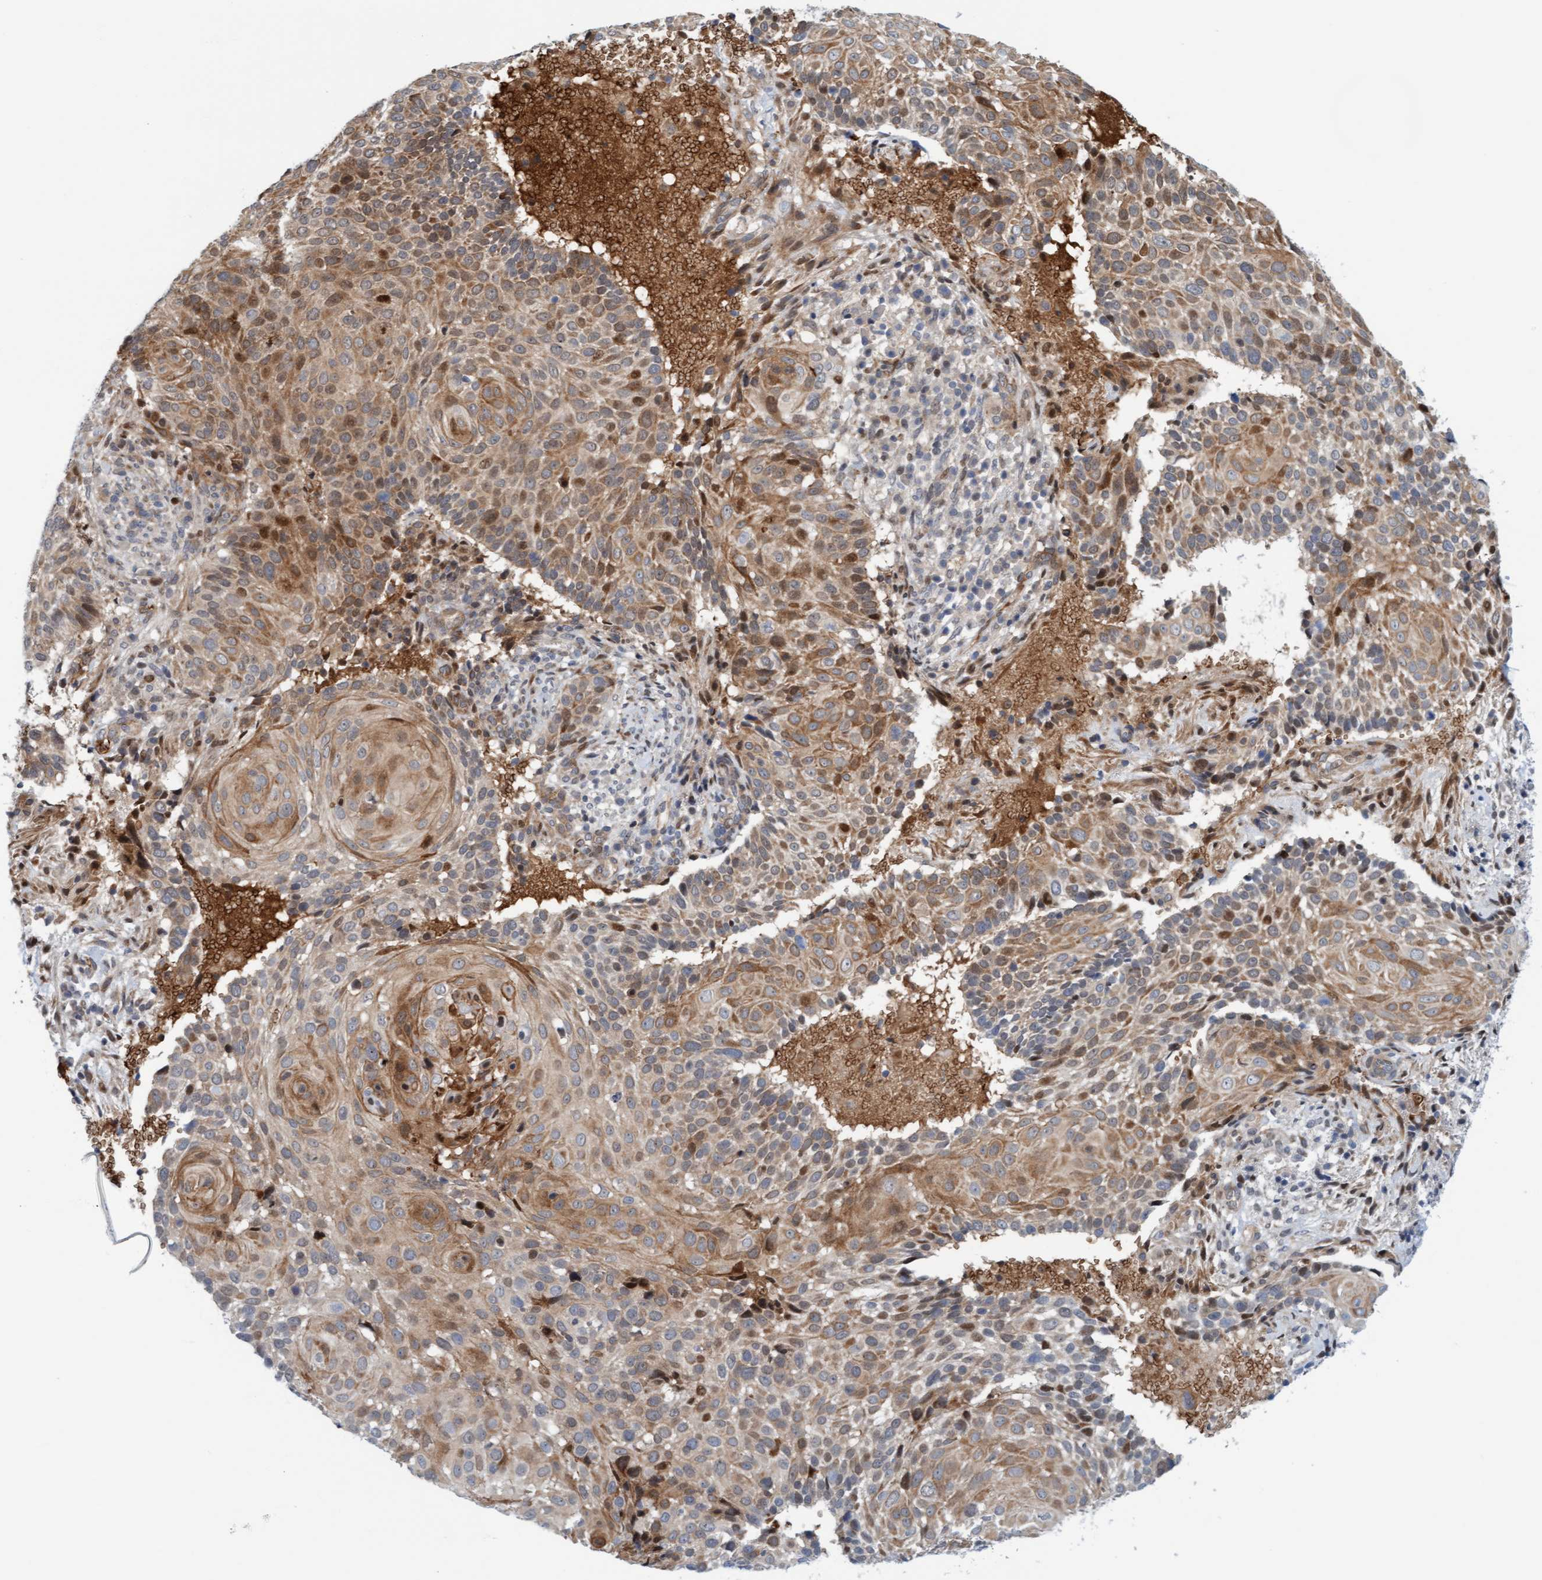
{"staining": {"intensity": "moderate", "quantity": ">75%", "location": "cytoplasmic/membranous,nuclear"}, "tissue": "cervical cancer", "cell_type": "Tumor cells", "image_type": "cancer", "snomed": [{"axis": "morphology", "description": "Squamous cell carcinoma, NOS"}, {"axis": "topography", "description": "Cervix"}], "caption": "There is medium levels of moderate cytoplasmic/membranous and nuclear staining in tumor cells of squamous cell carcinoma (cervical), as demonstrated by immunohistochemical staining (brown color).", "gene": "EIF4EBP1", "patient": {"sex": "female", "age": 74}}